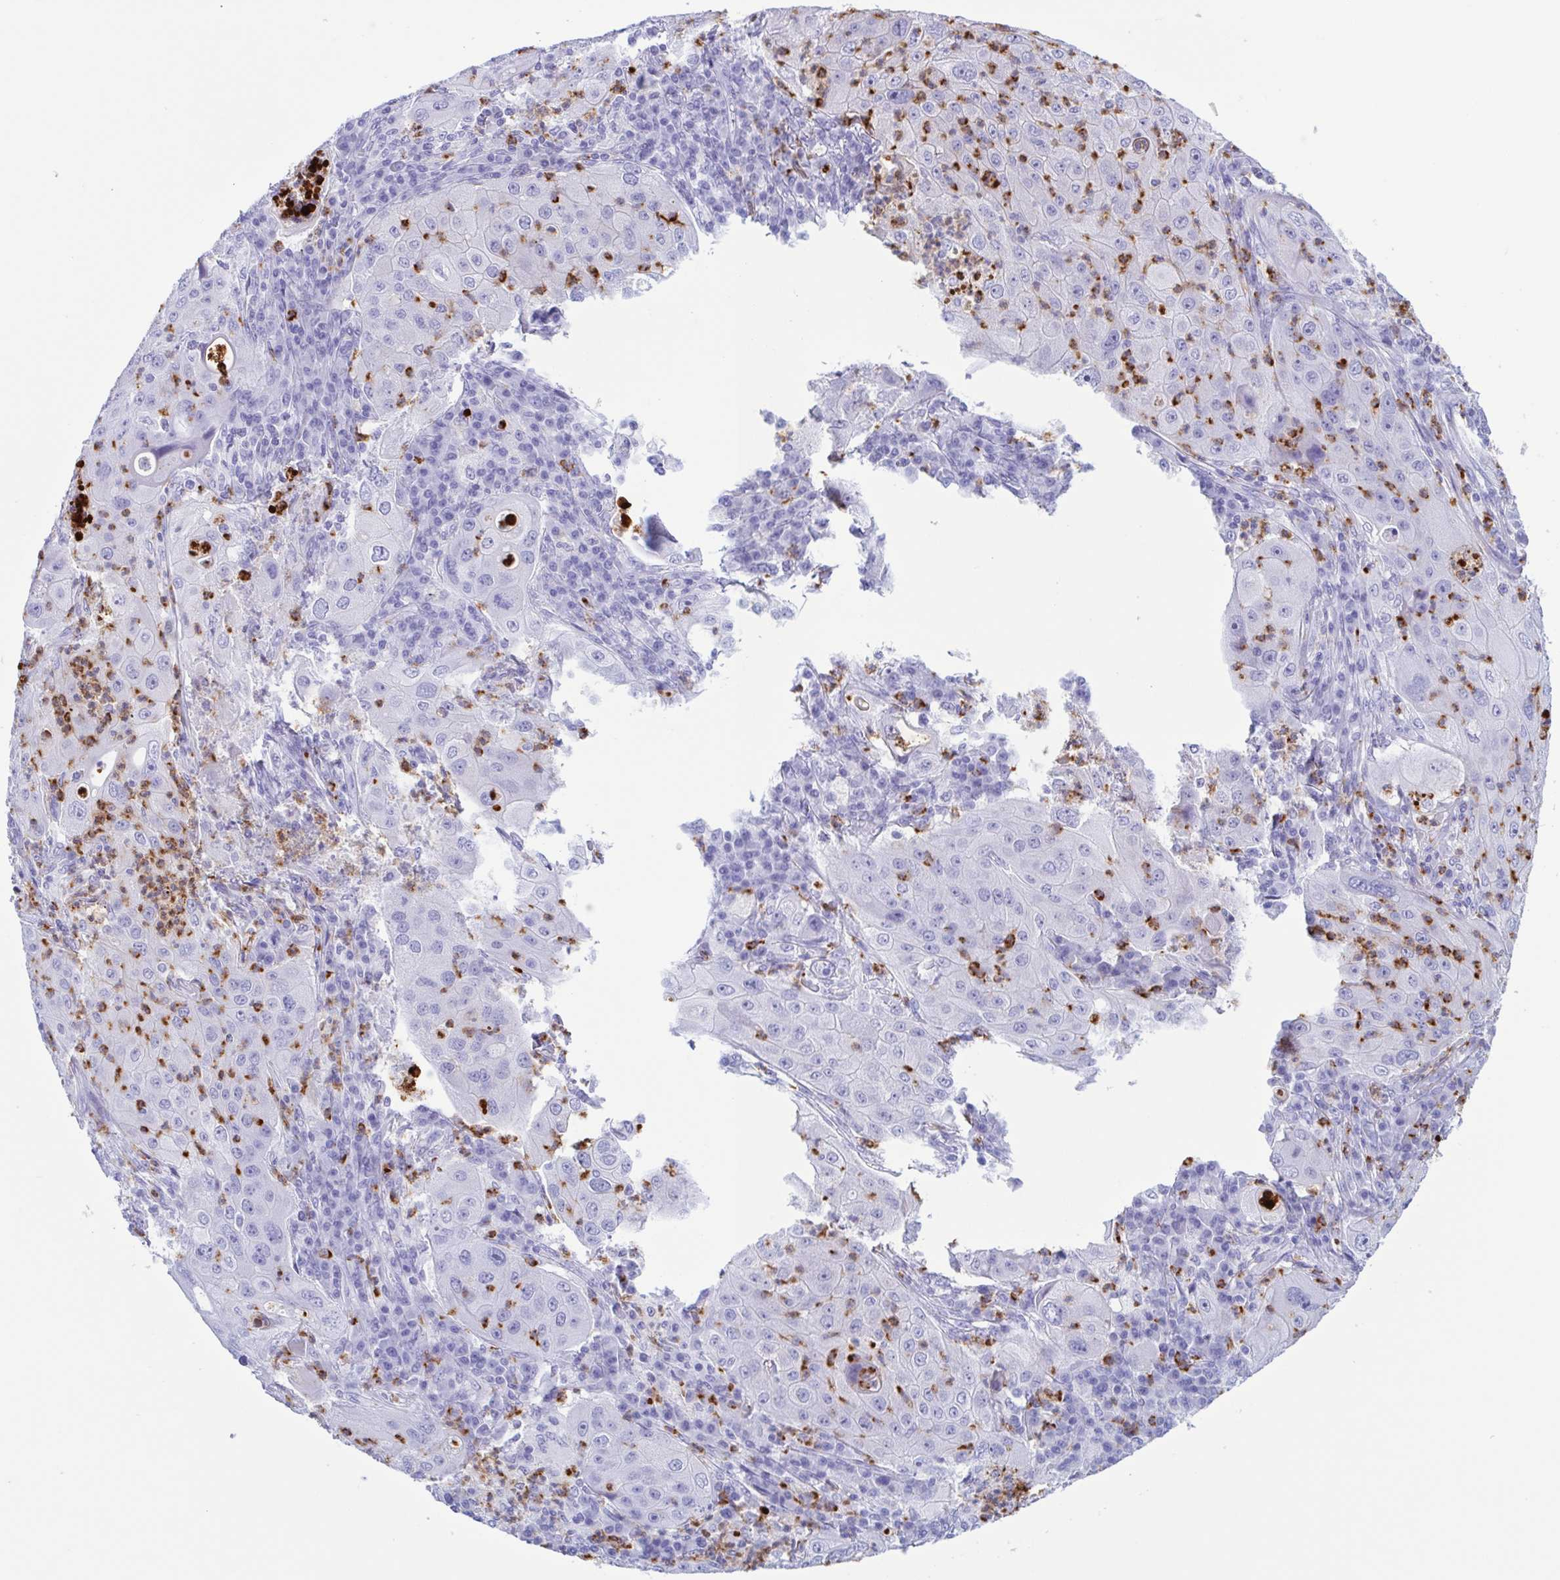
{"staining": {"intensity": "negative", "quantity": "none", "location": "none"}, "tissue": "lung cancer", "cell_type": "Tumor cells", "image_type": "cancer", "snomed": [{"axis": "morphology", "description": "Squamous cell carcinoma, NOS"}, {"axis": "topography", "description": "Lung"}], "caption": "Tumor cells are negative for protein expression in human lung cancer.", "gene": "LTF", "patient": {"sex": "female", "age": 59}}